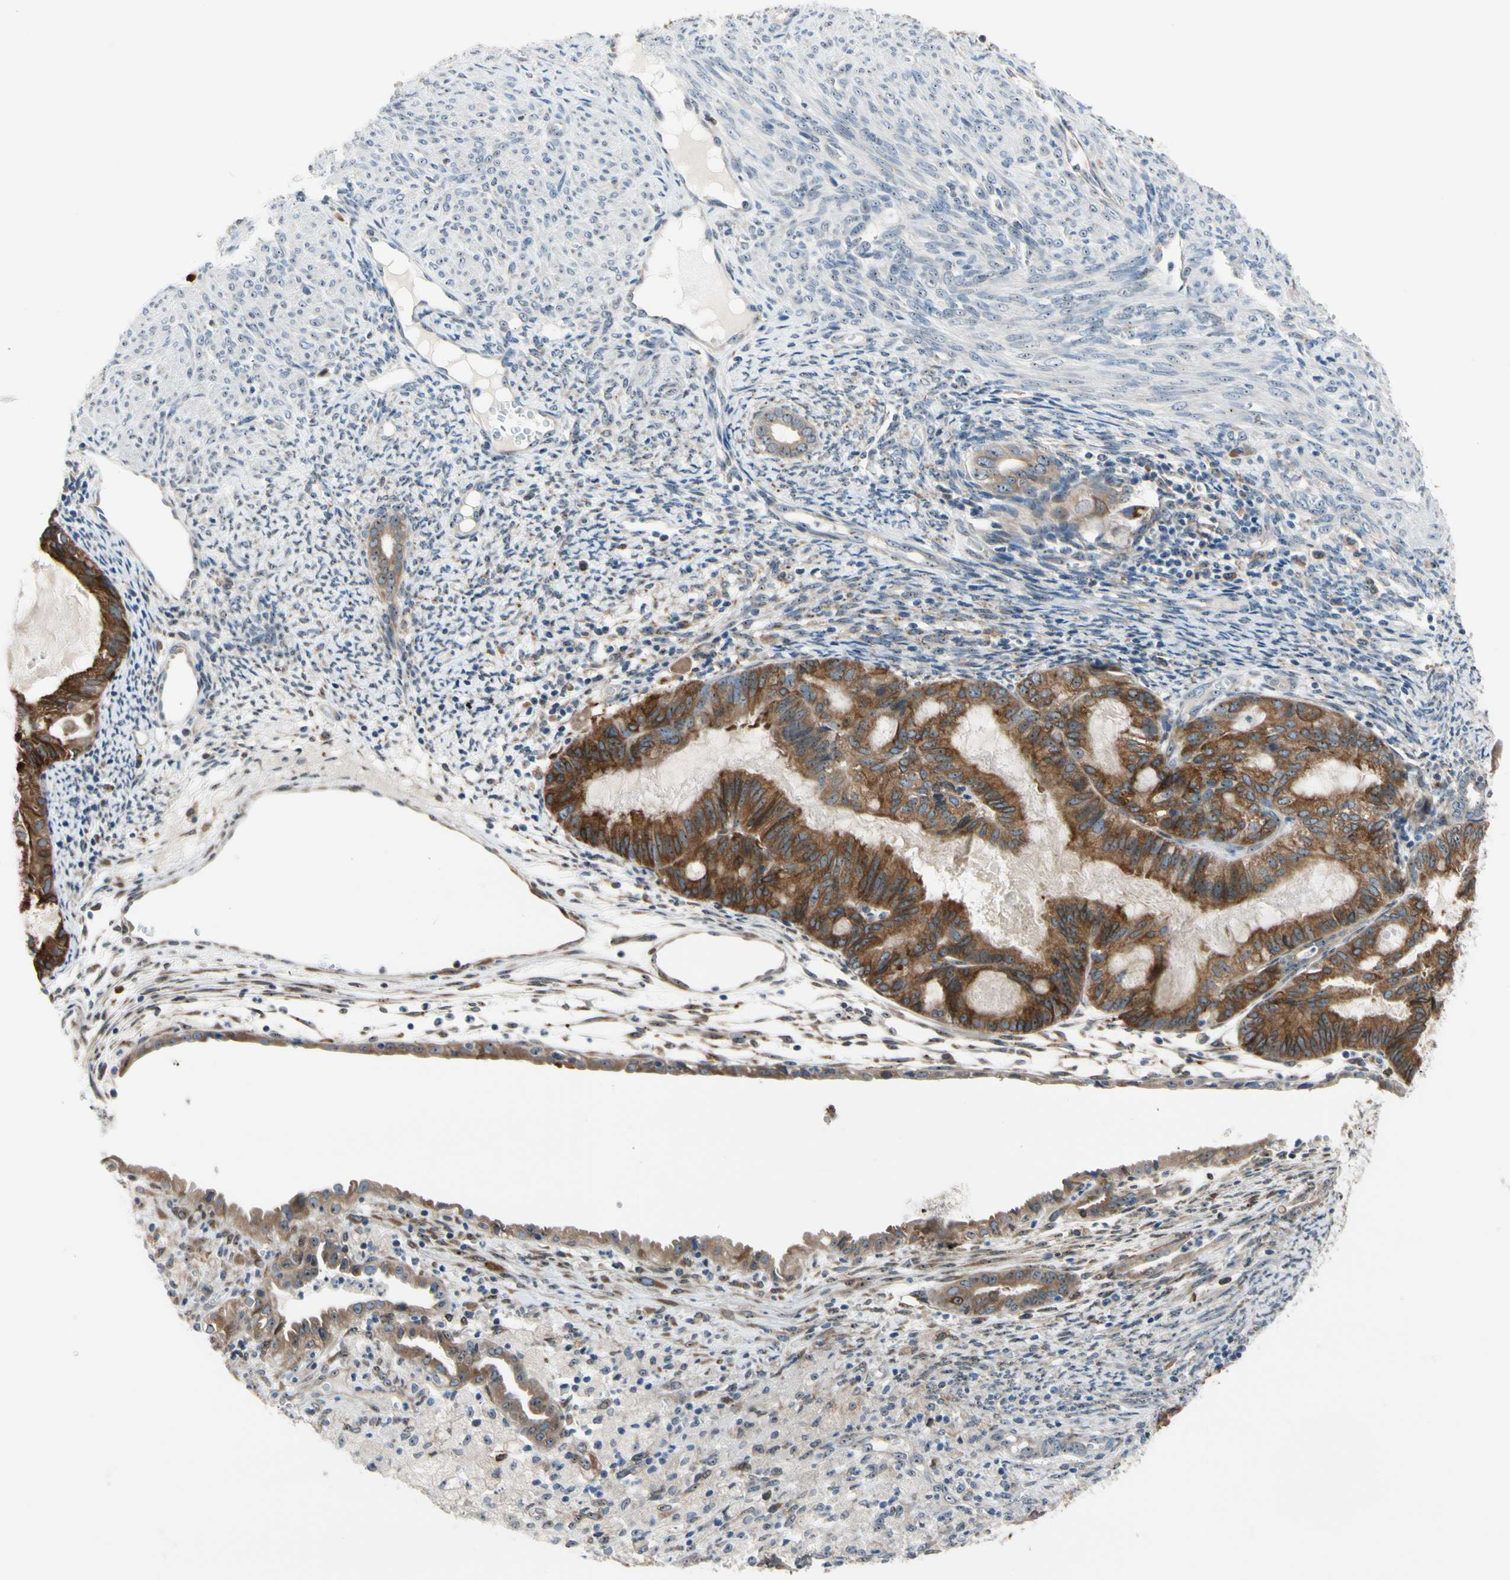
{"staining": {"intensity": "moderate", "quantity": ">75%", "location": "cytoplasmic/membranous"}, "tissue": "cervical cancer", "cell_type": "Tumor cells", "image_type": "cancer", "snomed": [{"axis": "morphology", "description": "Normal tissue, NOS"}, {"axis": "morphology", "description": "Adenocarcinoma, NOS"}, {"axis": "topography", "description": "Cervix"}, {"axis": "topography", "description": "Endometrium"}], "caption": "Immunohistochemical staining of cervical cancer (adenocarcinoma) shows medium levels of moderate cytoplasmic/membranous protein expression in approximately >75% of tumor cells.", "gene": "TMED7", "patient": {"sex": "female", "age": 86}}